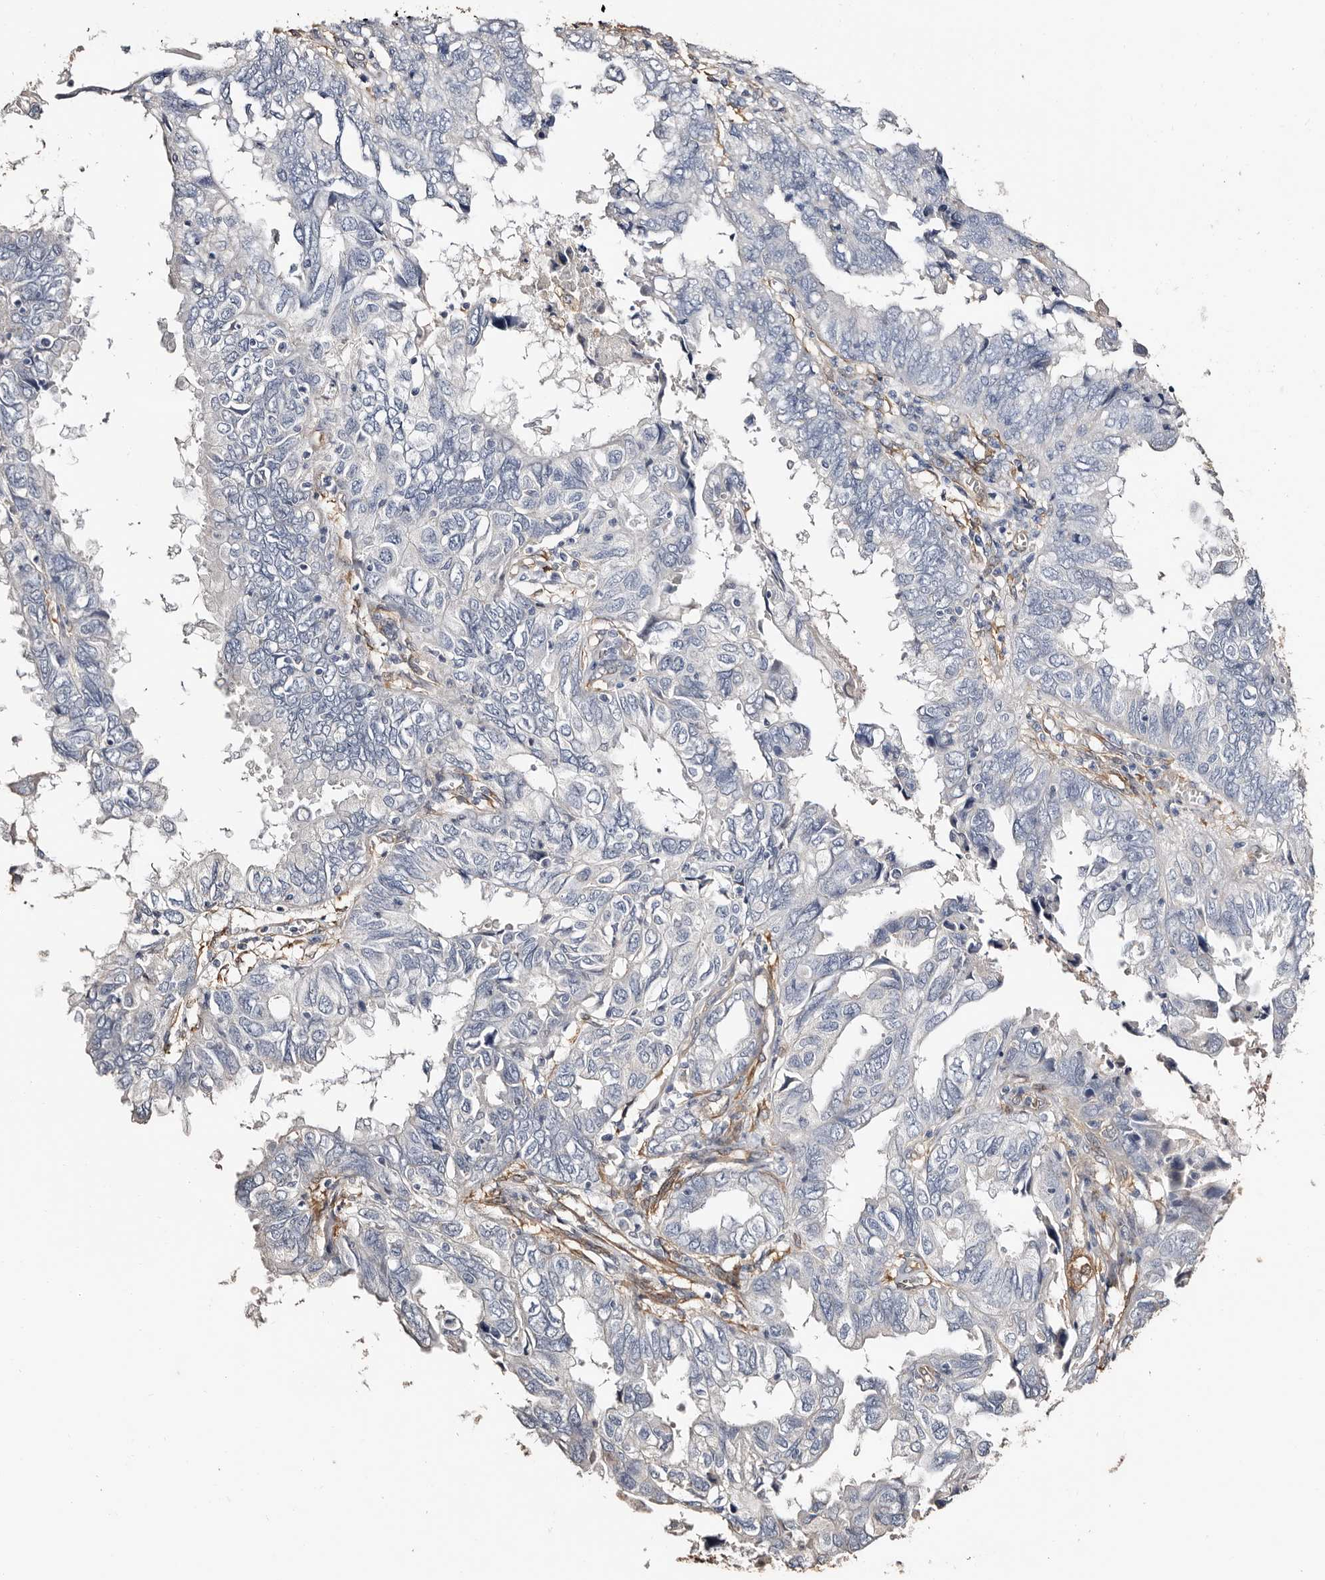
{"staining": {"intensity": "negative", "quantity": "none", "location": "none"}, "tissue": "endometrial cancer", "cell_type": "Tumor cells", "image_type": "cancer", "snomed": [{"axis": "morphology", "description": "Adenocarcinoma, NOS"}, {"axis": "topography", "description": "Uterus"}], "caption": "Tumor cells show no significant protein expression in endometrial cancer.", "gene": "TGM2", "patient": {"sex": "female", "age": 77}}